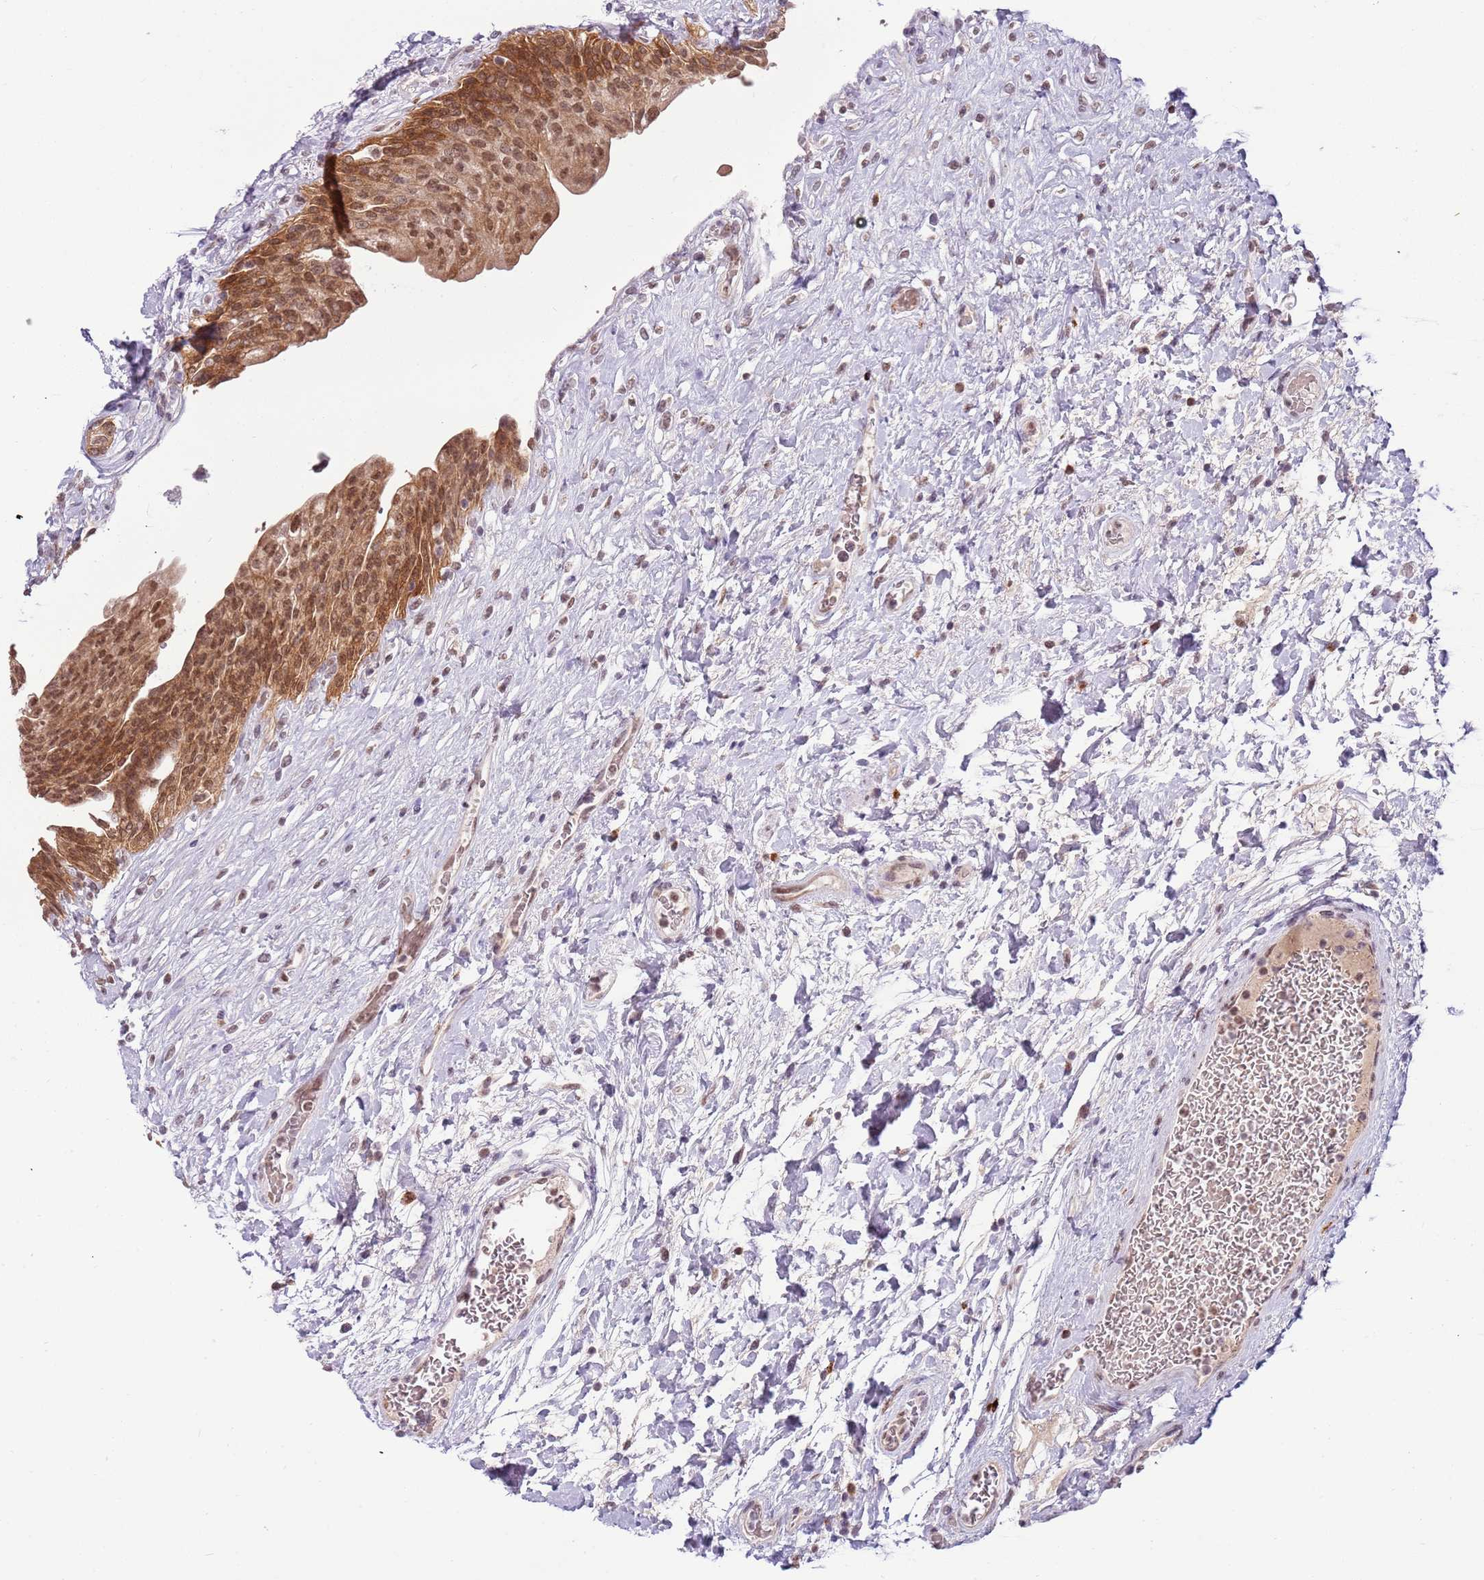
{"staining": {"intensity": "strong", "quantity": ">75%", "location": "cytoplasmic/membranous,nuclear"}, "tissue": "urinary bladder", "cell_type": "Urothelial cells", "image_type": "normal", "snomed": [{"axis": "morphology", "description": "Normal tissue, NOS"}, {"axis": "topography", "description": "Urinary bladder"}], "caption": "Strong cytoplasmic/membranous,nuclear positivity for a protein is present in about >75% of urothelial cells of benign urinary bladder using immunohistochemistry (IHC).", "gene": "FAM120AOS", "patient": {"sex": "male", "age": 74}}